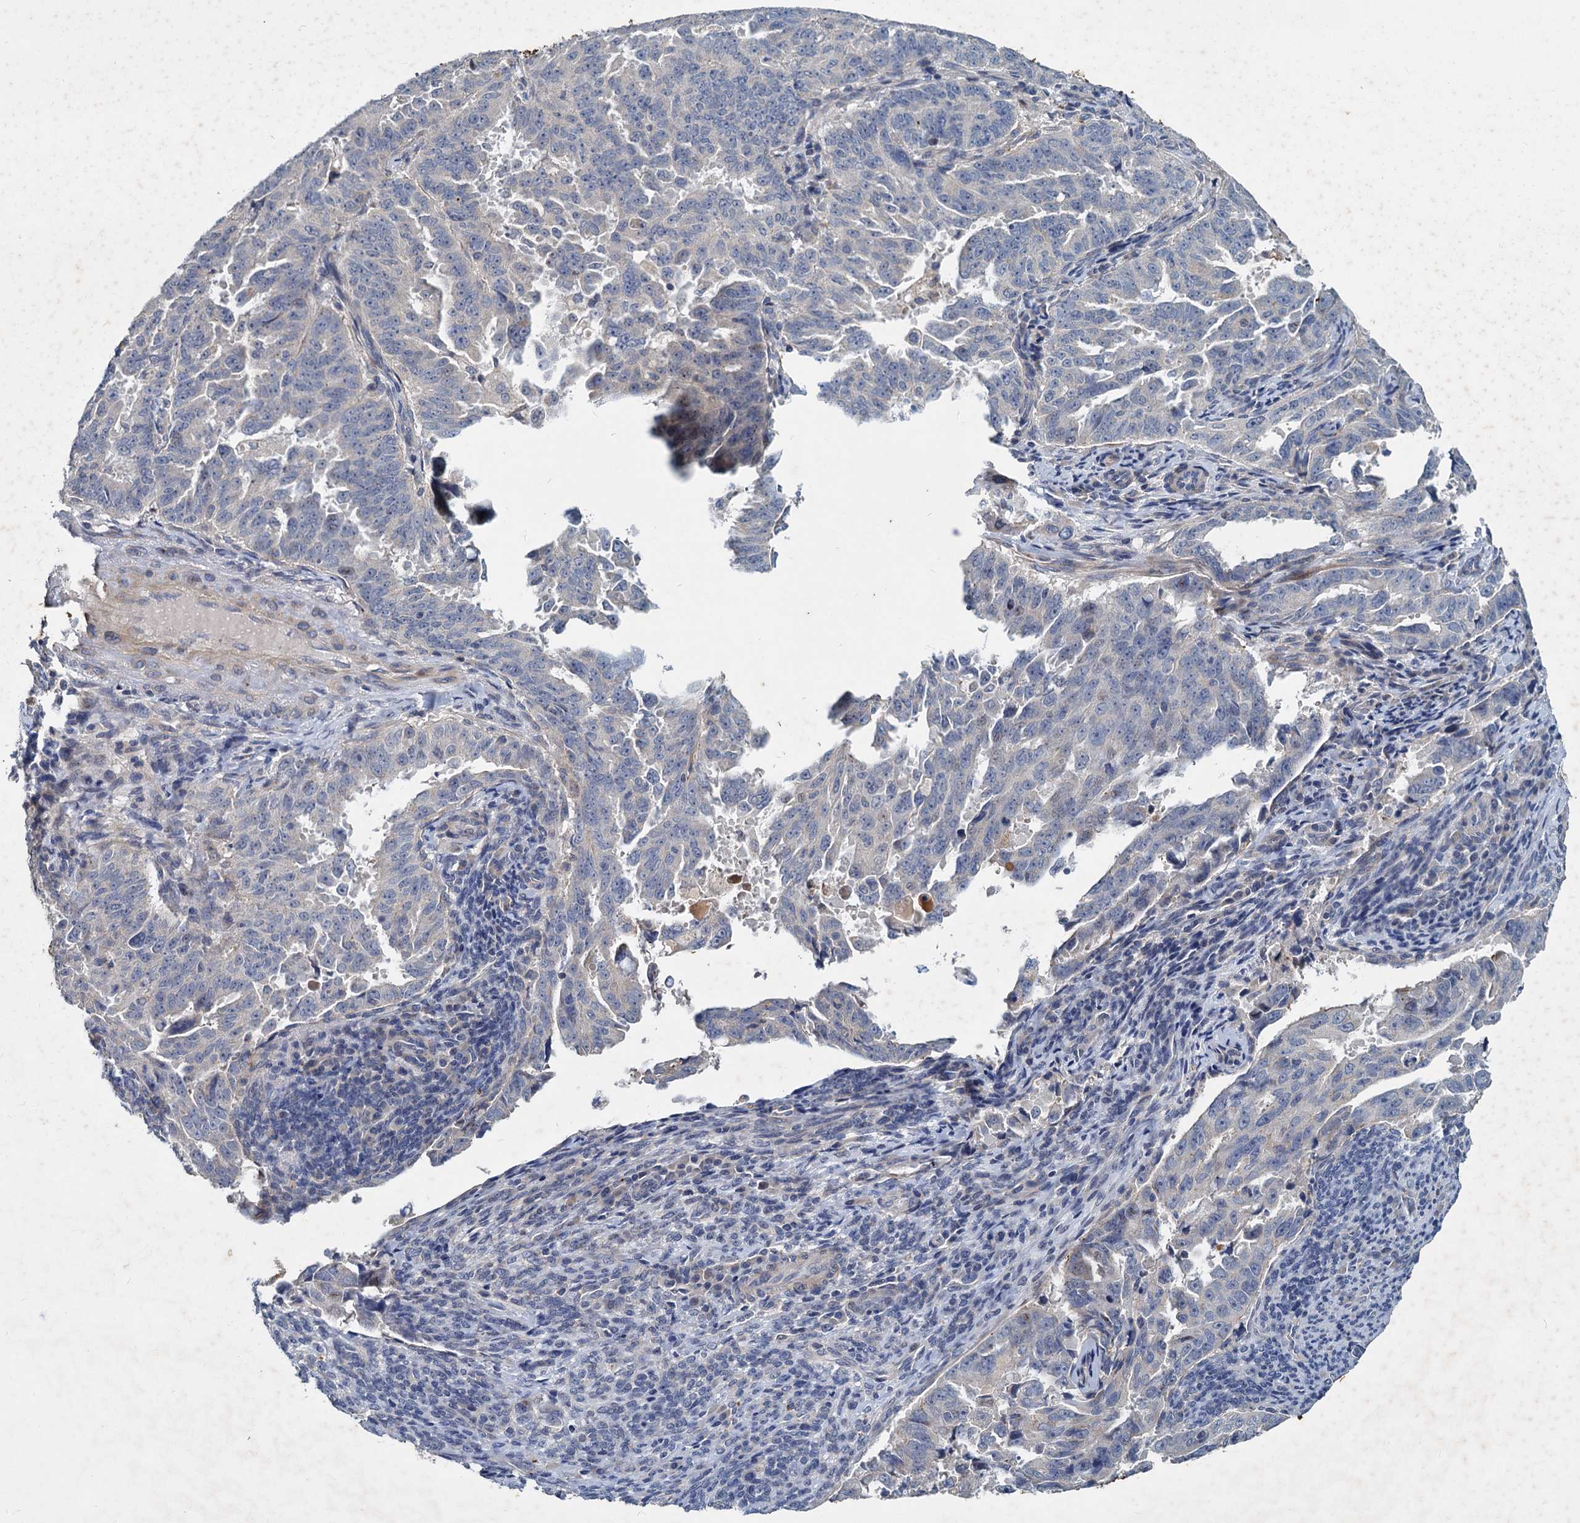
{"staining": {"intensity": "negative", "quantity": "none", "location": "none"}, "tissue": "endometrial cancer", "cell_type": "Tumor cells", "image_type": "cancer", "snomed": [{"axis": "morphology", "description": "Adenocarcinoma, NOS"}, {"axis": "topography", "description": "Endometrium"}], "caption": "Image shows no significant protein staining in tumor cells of adenocarcinoma (endometrial).", "gene": "SLC2A7", "patient": {"sex": "female", "age": 65}}